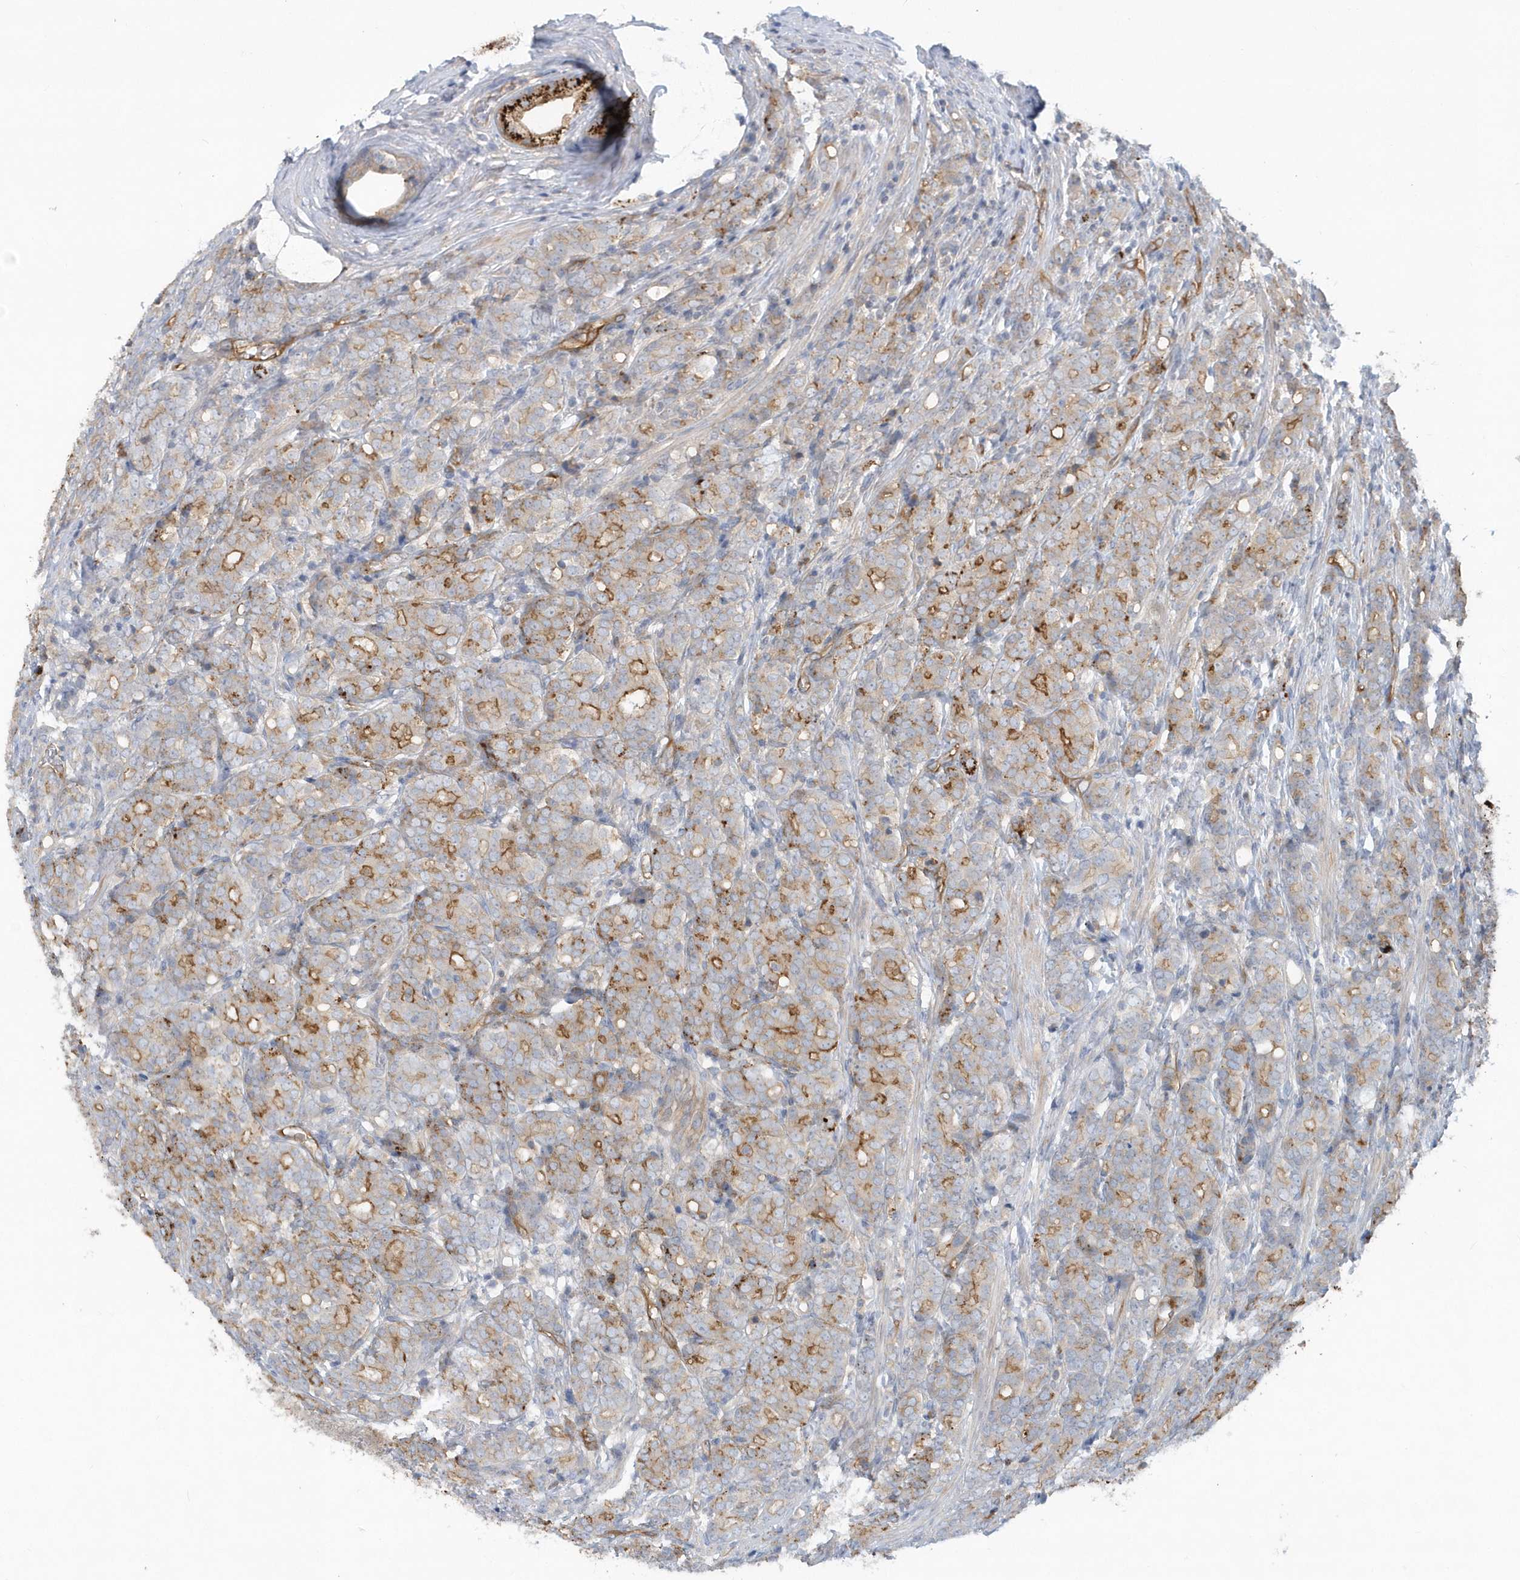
{"staining": {"intensity": "moderate", "quantity": "25%-75%", "location": "cytoplasmic/membranous"}, "tissue": "prostate cancer", "cell_type": "Tumor cells", "image_type": "cancer", "snomed": [{"axis": "morphology", "description": "Adenocarcinoma, High grade"}, {"axis": "topography", "description": "Prostate"}], "caption": "The photomicrograph displays immunohistochemical staining of prostate cancer (adenocarcinoma (high-grade)). There is moderate cytoplasmic/membranous positivity is seen in about 25%-75% of tumor cells.", "gene": "RAI14", "patient": {"sex": "male", "age": 62}}